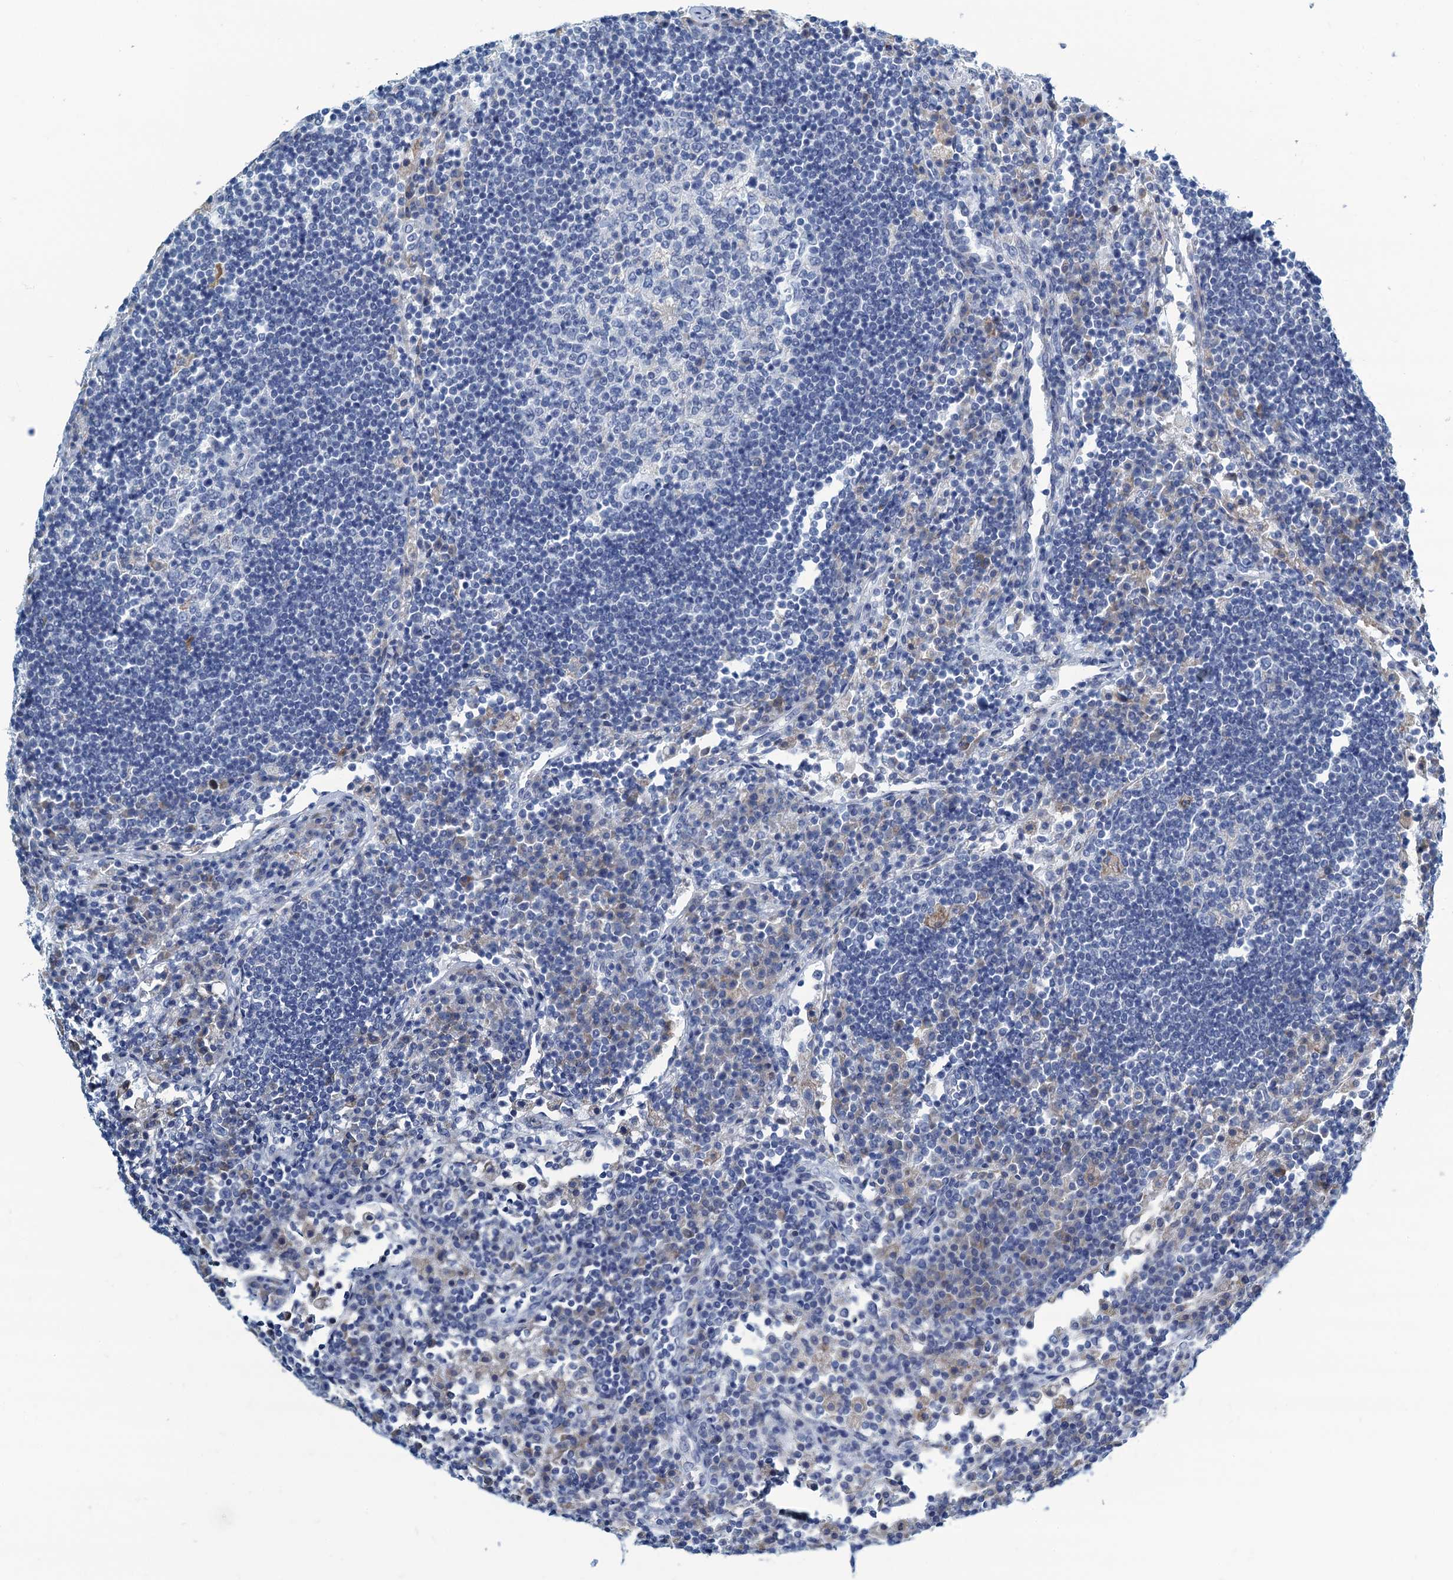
{"staining": {"intensity": "negative", "quantity": "none", "location": "none"}, "tissue": "lymph node", "cell_type": "Germinal center cells", "image_type": "normal", "snomed": [{"axis": "morphology", "description": "Normal tissue, NOS"}, {"axis": "topography", "description": "Lymph node"}], "caption": "Immunohistochemistry image of normal lymph node: human lymph node stained with DAB reveals no significant protein expression in germinal center cells. (DAB (3,3'-diaminobenzidine) immunohistochemistry with hematoxylin counter stain).", "gene": "C10orf88", "patient": {"sex": "female", "age": 53}}